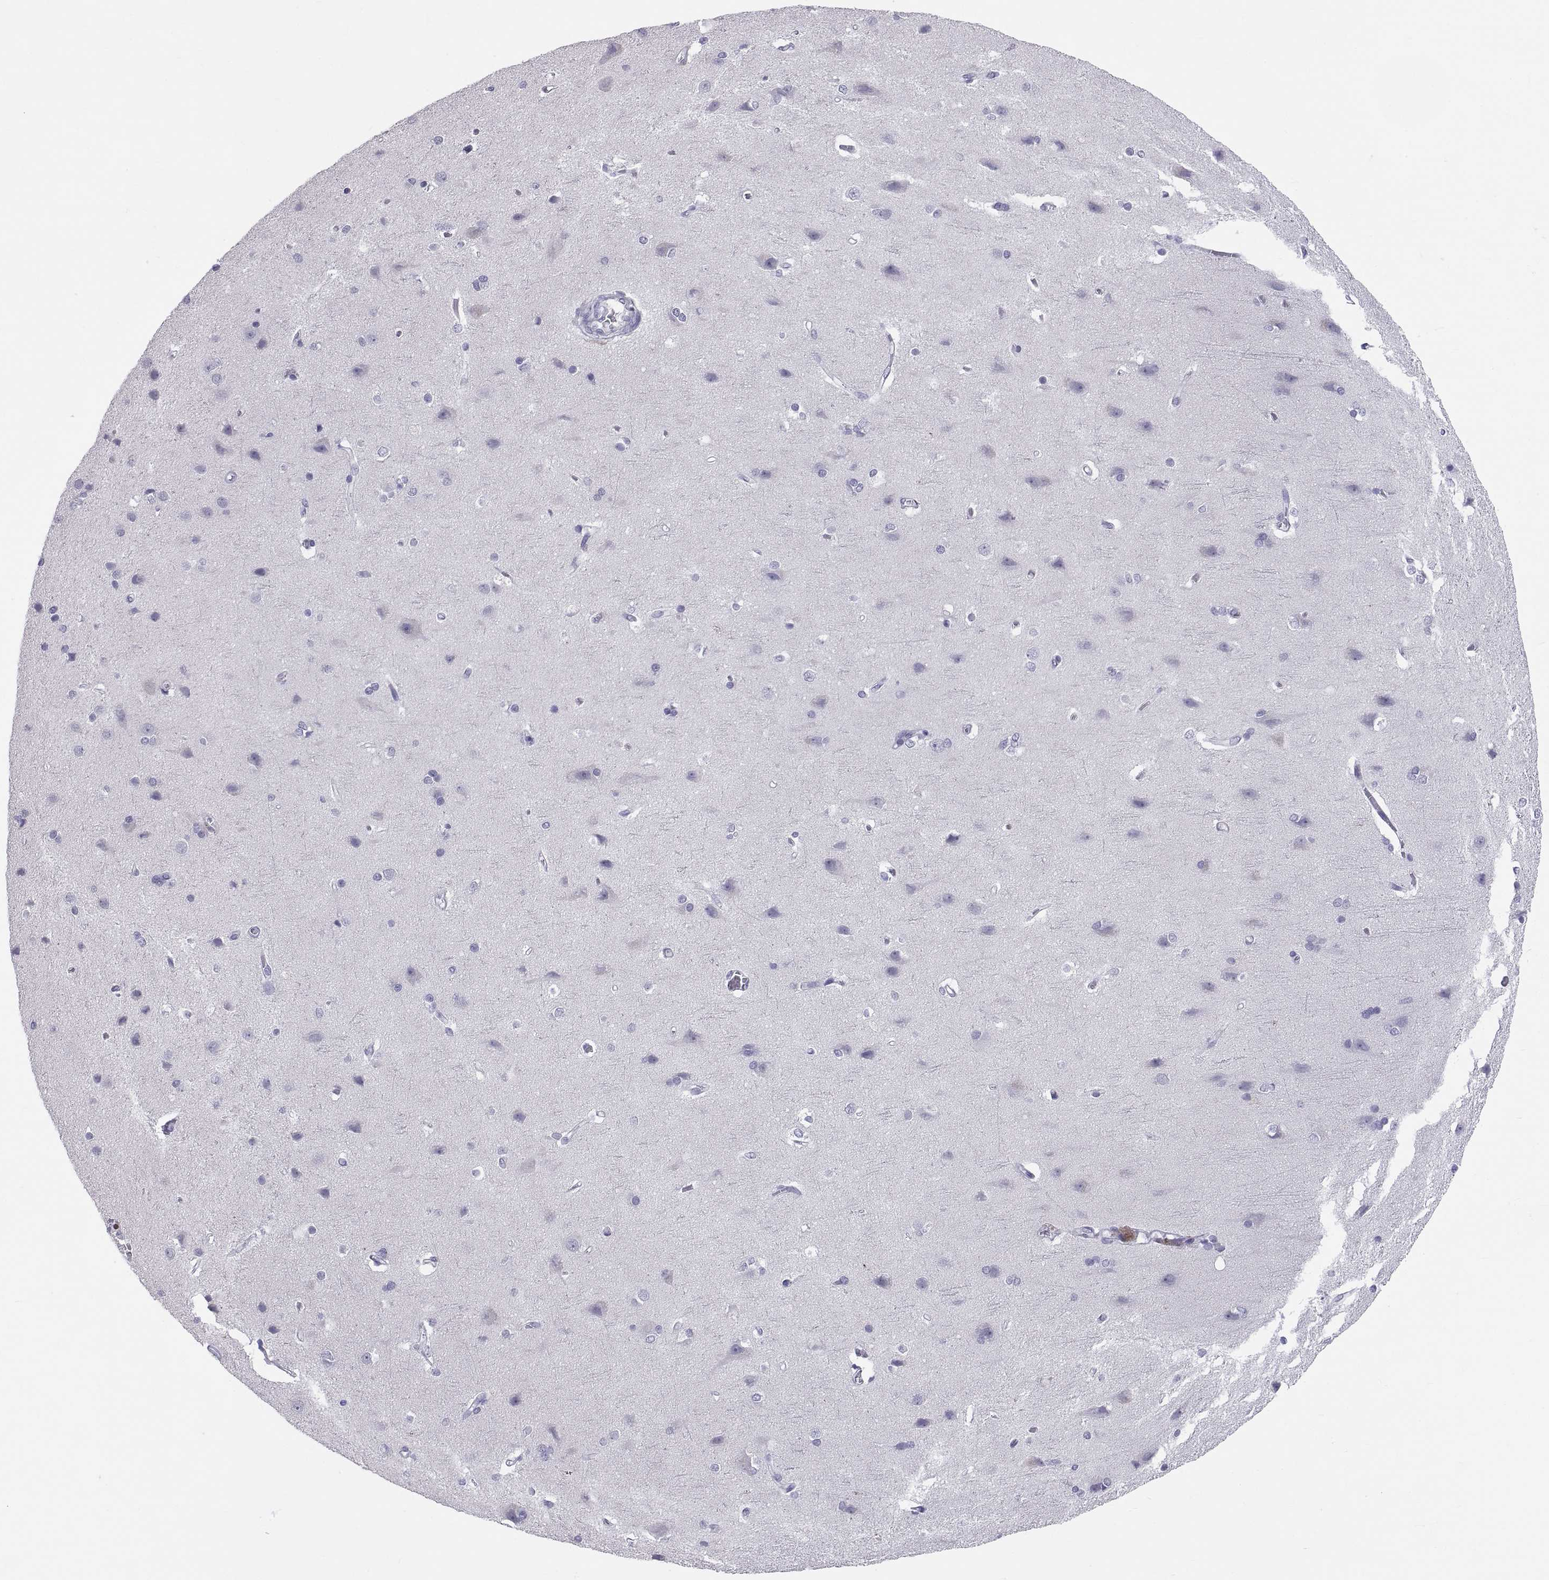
{"staining": {"intensity": "negative", "quantity": "none", "location": "none"}, "tissue": "cerebral cortex", "cell_type": "Endothelial cells", "image_type": "normal", "snomed": [{"axis": "morphology", "description": "Normal tissue, NOS"}, {"axis": "topography", "description": "Cerebral cortex"}], "caption": "Endothelial cells show no significant protein expression in normal cerebral cortex. (DAB immunohistochemistry with hematoxylin counter stain).", "gene": "TEX13A", "patient": {"sex": "male", "age": 37}}